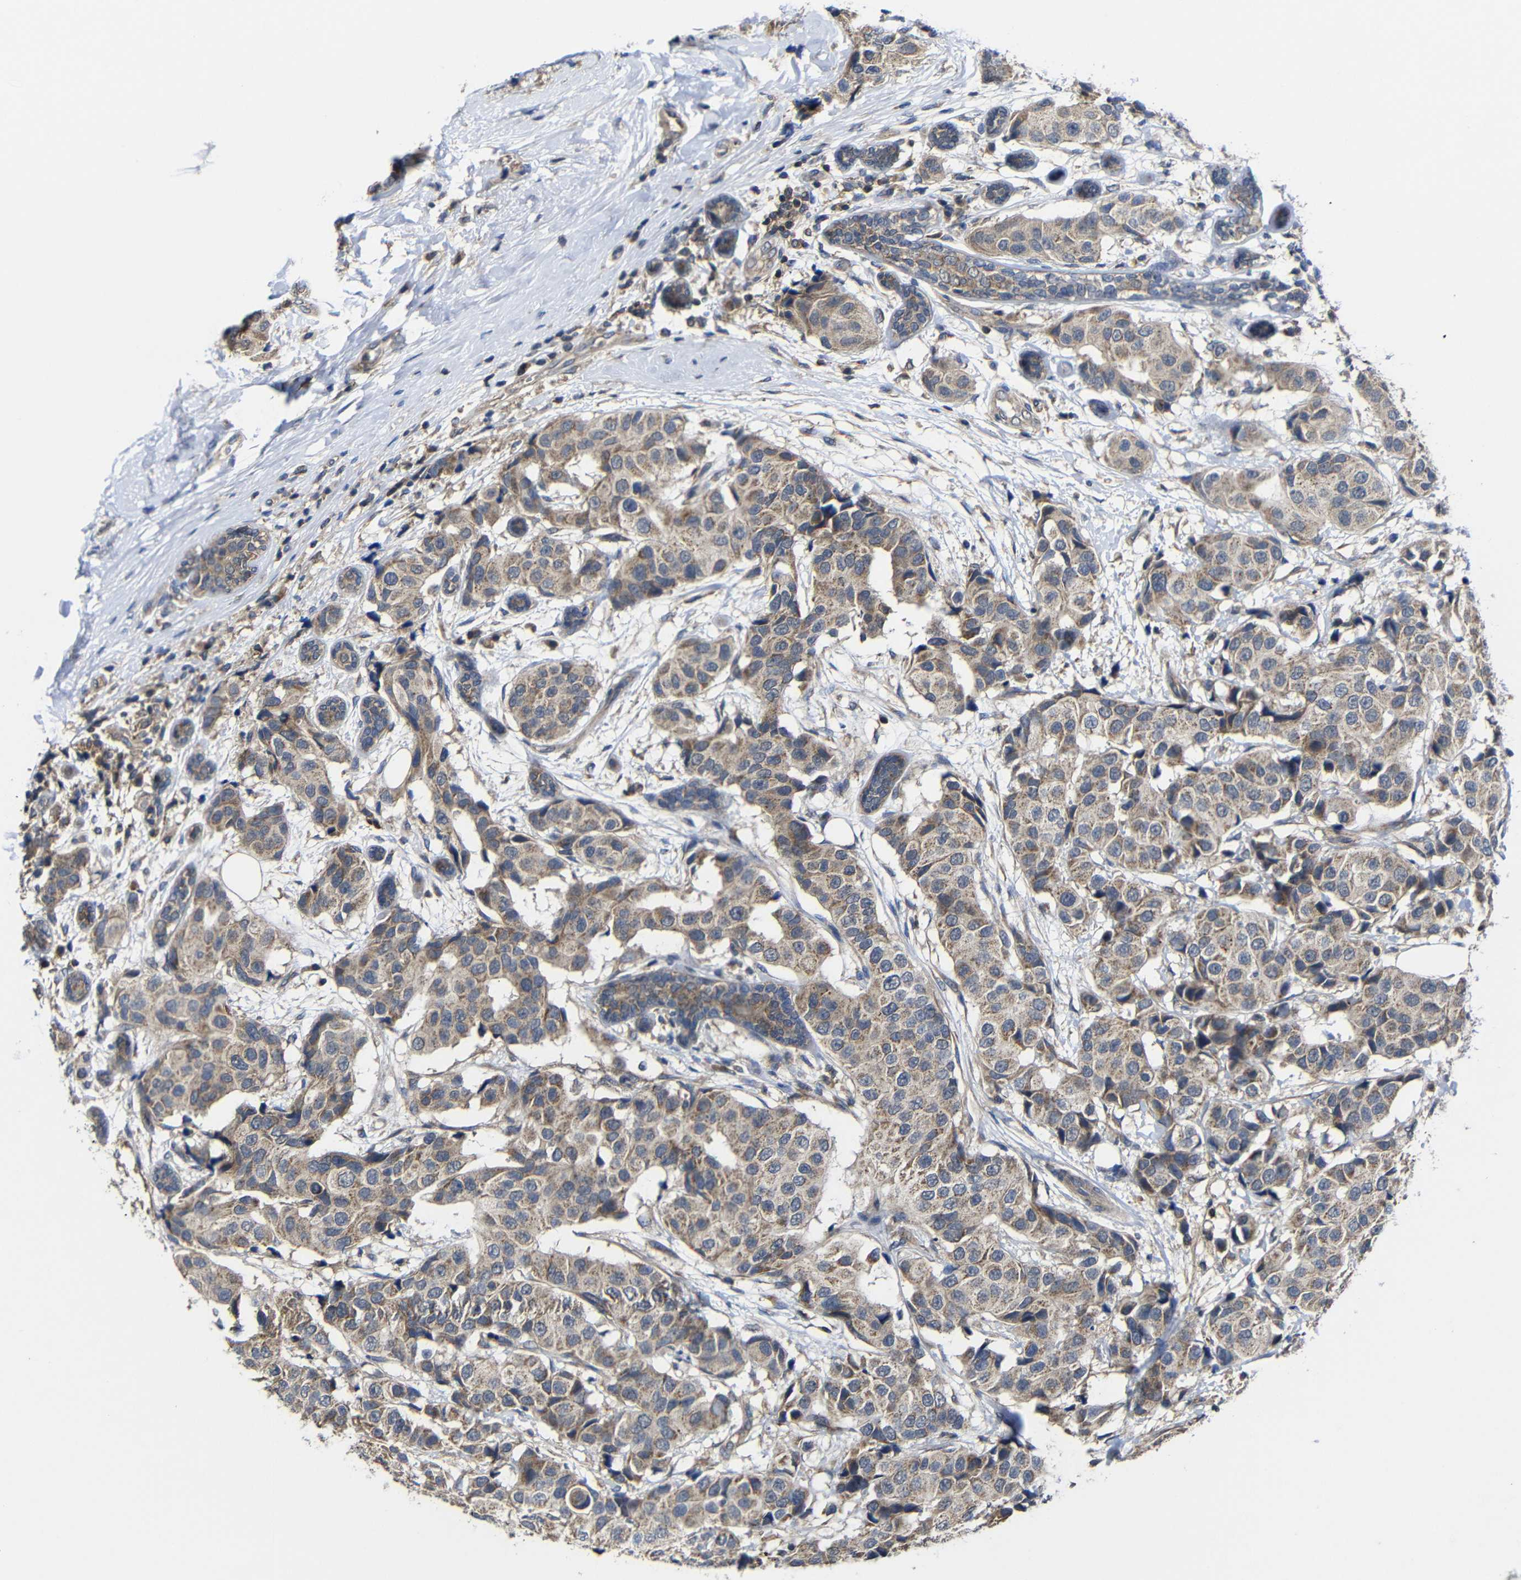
{"staining": {"intensity": "moderate", "quantity": ">75%", "location": "cytoplasmic/membranous"}, "tissue": "breast cancer", "cell_type": "Tumor cells", "image_type": "cancer", "snomed": [{"axis": "morphology", "description": "Normal tissue, NOS"}, {"axis": "morphology", "description": "Duct carcinoma"}, {"axis": "topography", "description": "Breast"}], "caption": "This histopathology image demonstrates immunohistochemistry (IHC) staining of human breast invasive ductal carcinoma, with medium moderate cytoplasmic/membranous staining in approximately >75% of tumor cells.", "gene": "LPAR5", "patient": {"sex": "female", "age": 39}}